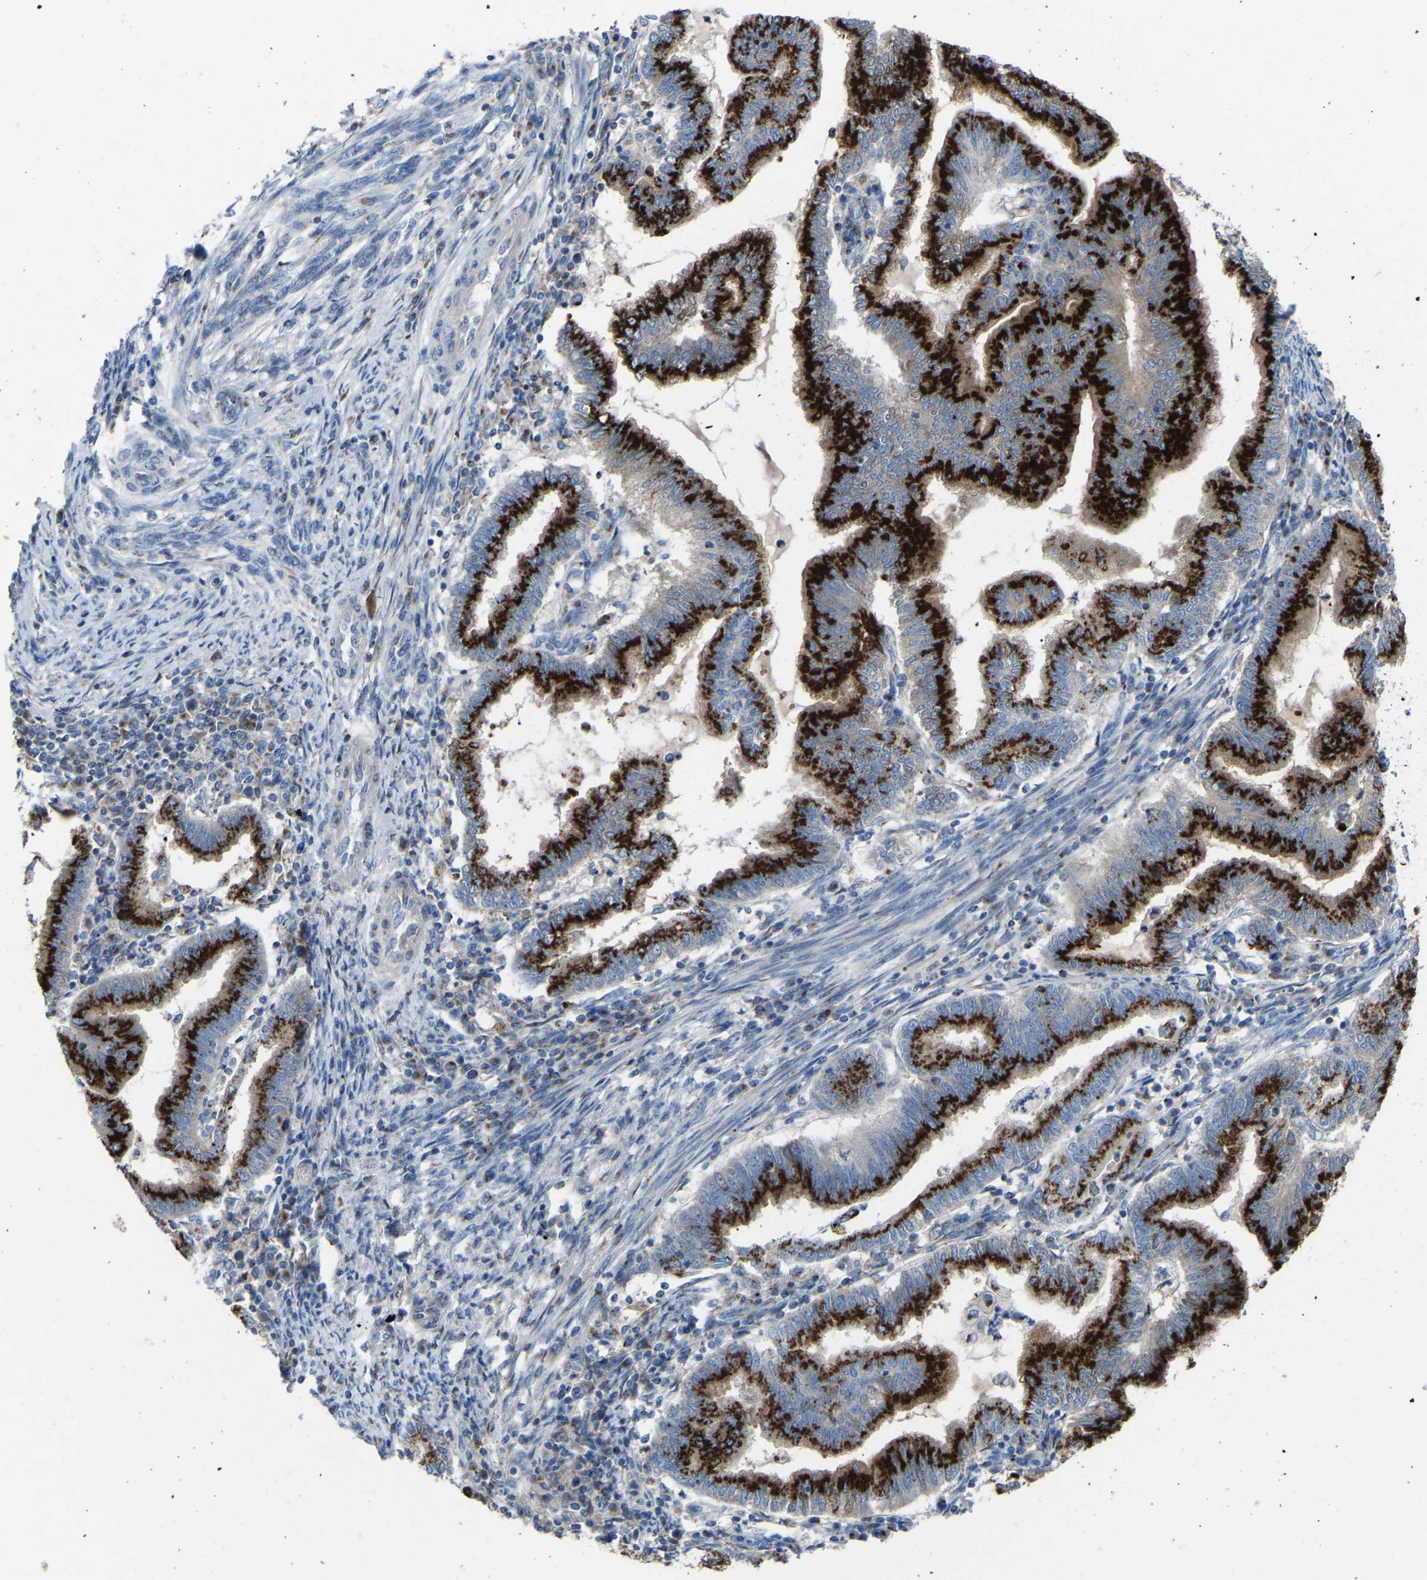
{"staining": {"intensity": "strong", "quantity": ">75%", "location": "cytoplasmic/membranous"}, "tissue": "endometrial cancer", "cell_type": "Tumor cells", "image_type": "cancer", "snomed": [{"axis": "morphology", "description": "Polyp, NOS"}, {"axis": "morphology", "description": "Adenocarcinoma, NOS"}, {"axis": "morphology", "description": "Adenoma, NOS"}, {"axis": "topography", "description": "Endometrium"}], "caption": "Immunohistochemical staining of human adenocarcinoma (endometrial) shows high levels of strong cytoplasmic/membranous positivity in about >75% of tumor cells. (Stains: DAB in brown, nuclei in blue, Microscopy: brightfield microscopy at high magnification).", "gene": "CANT1", "patient": {"sex": "female", "age": 79}}